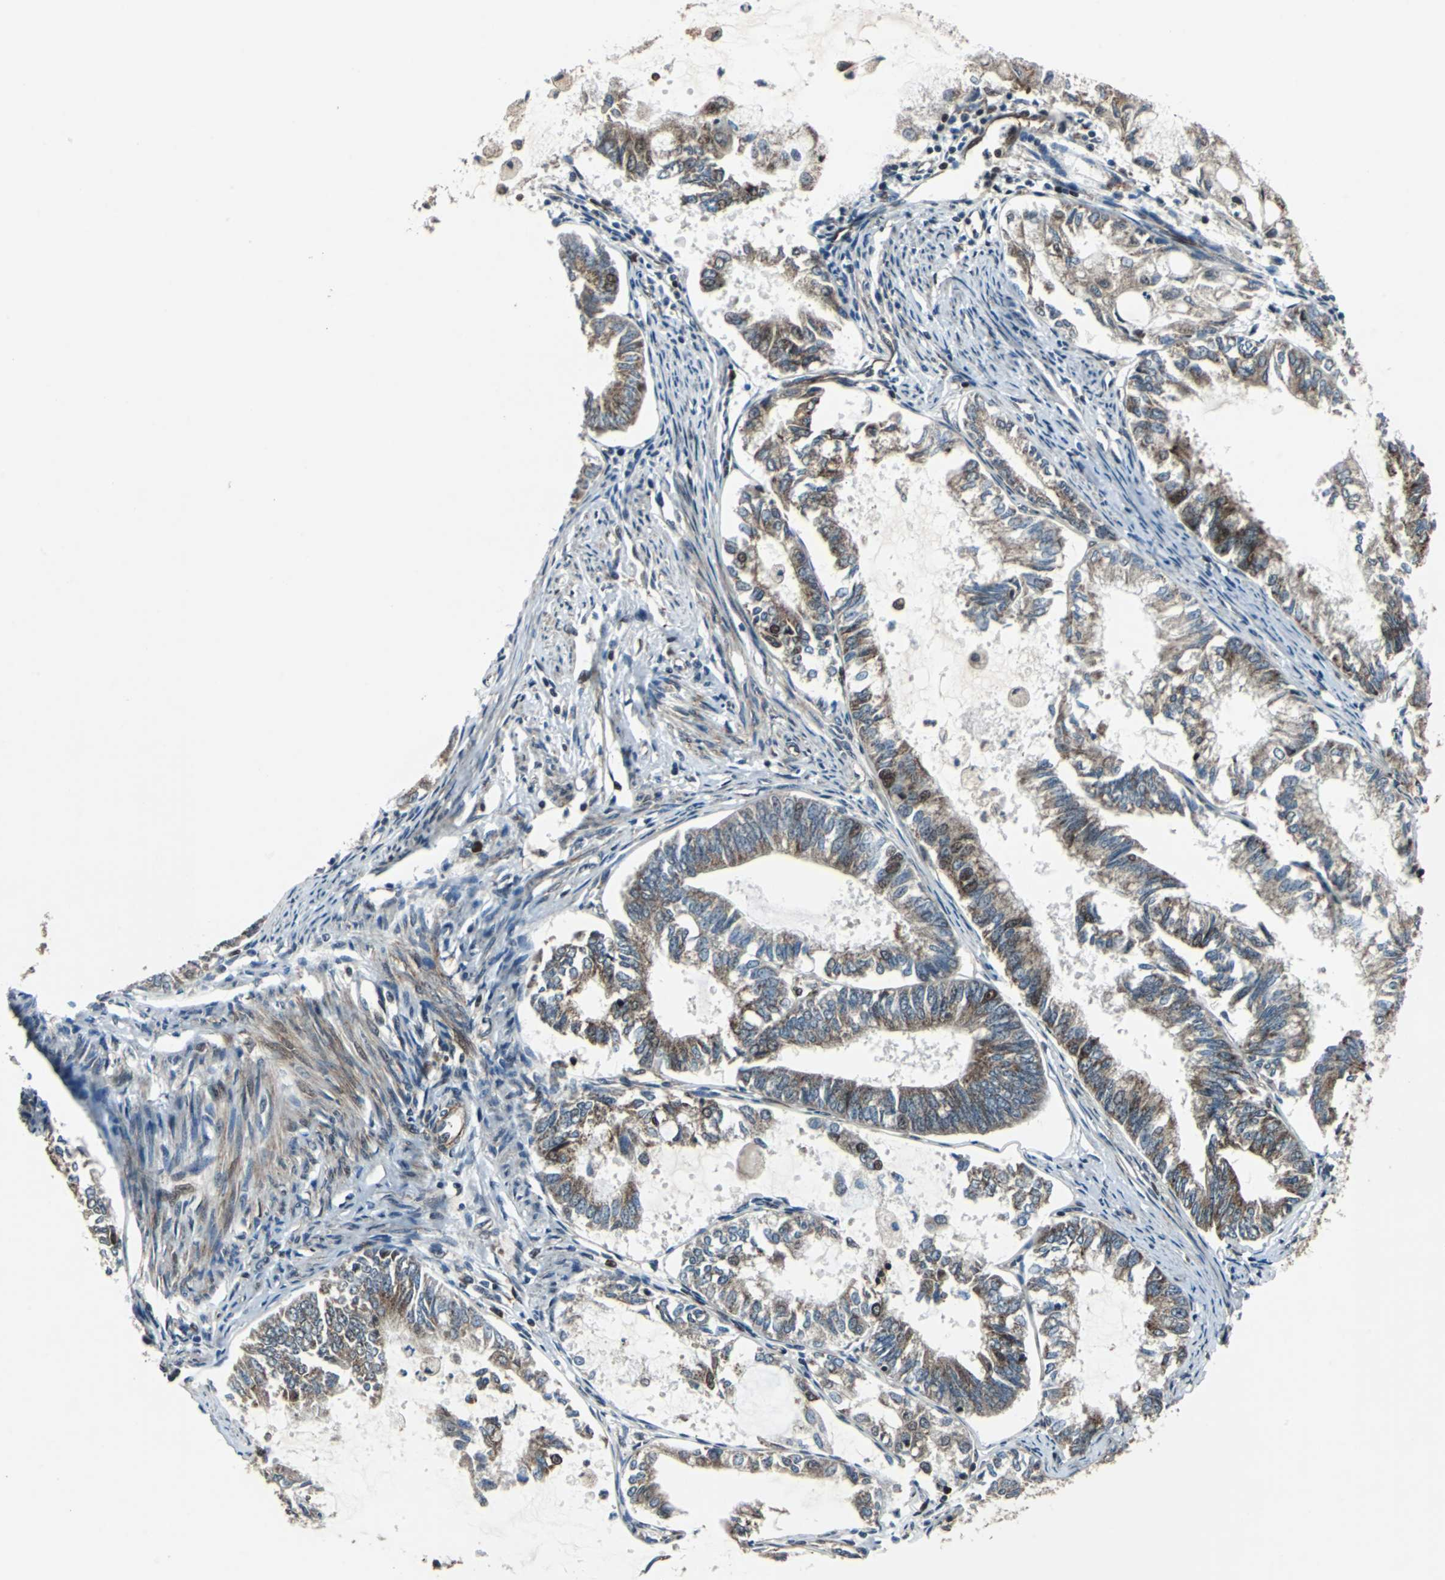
{"staining": {"intensity": "weak", "quantity": "25%-75%", "location": "cytoplasmic/membranous,nuclear"}, "tissue": "endometrial cancer", "cell_type": "Tumor cells", "image_type": "cancer", "snomed": [{"axis": "morphology", "description": "Adenocarcinoma, NOS"}, {"axis": "topography", "description": "Endometrium"}], "caption": "Adenocarcinoma (endometrial) stained with immunohistochemistry demonstrates weak cytoplasmic/membranous and nuclear staining in approximately 25%-75% of tumor cells. (IHC, brightfield microscopy, high magnification).", "gene": "AATF", "patient": {"sex": "female", "age": 86}}